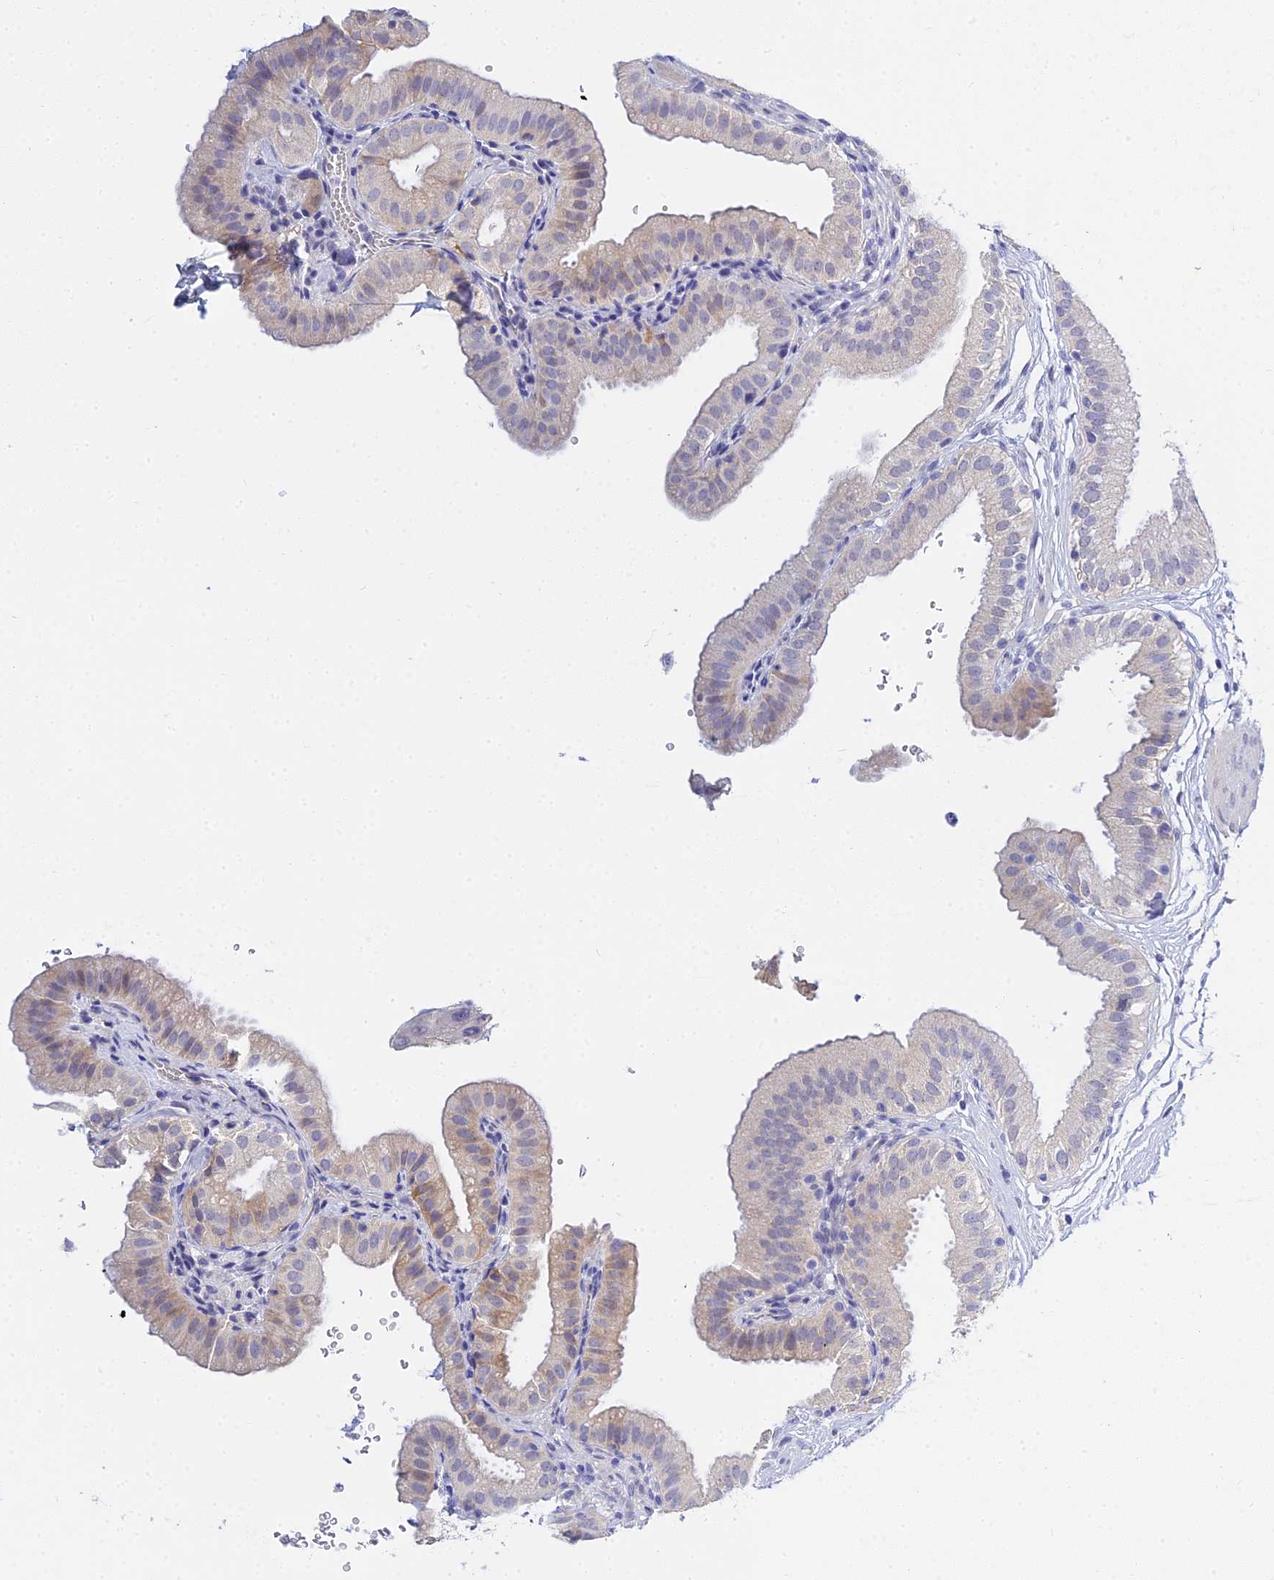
{"staining": {"intensity": "weak", "quantity": "<25%", "location": "cytoplasmic/membranous"}, "tissue": "gallbladder", "cell_type": "Glandular cells", "image_type": "normal", "snomed": [{"axis": "morphology", "description": "Normal tissue, NOS"}, {"axis": "topography", "description": "Gallbladder"}], "caption": "High power microscopy micrograph of an immunohistochemistry histopathology image of benign gallbladder, revealing no significant expression in glandular cells.", "gene": "HOXB1", "patient": {"sex": "female", "age": 61}}